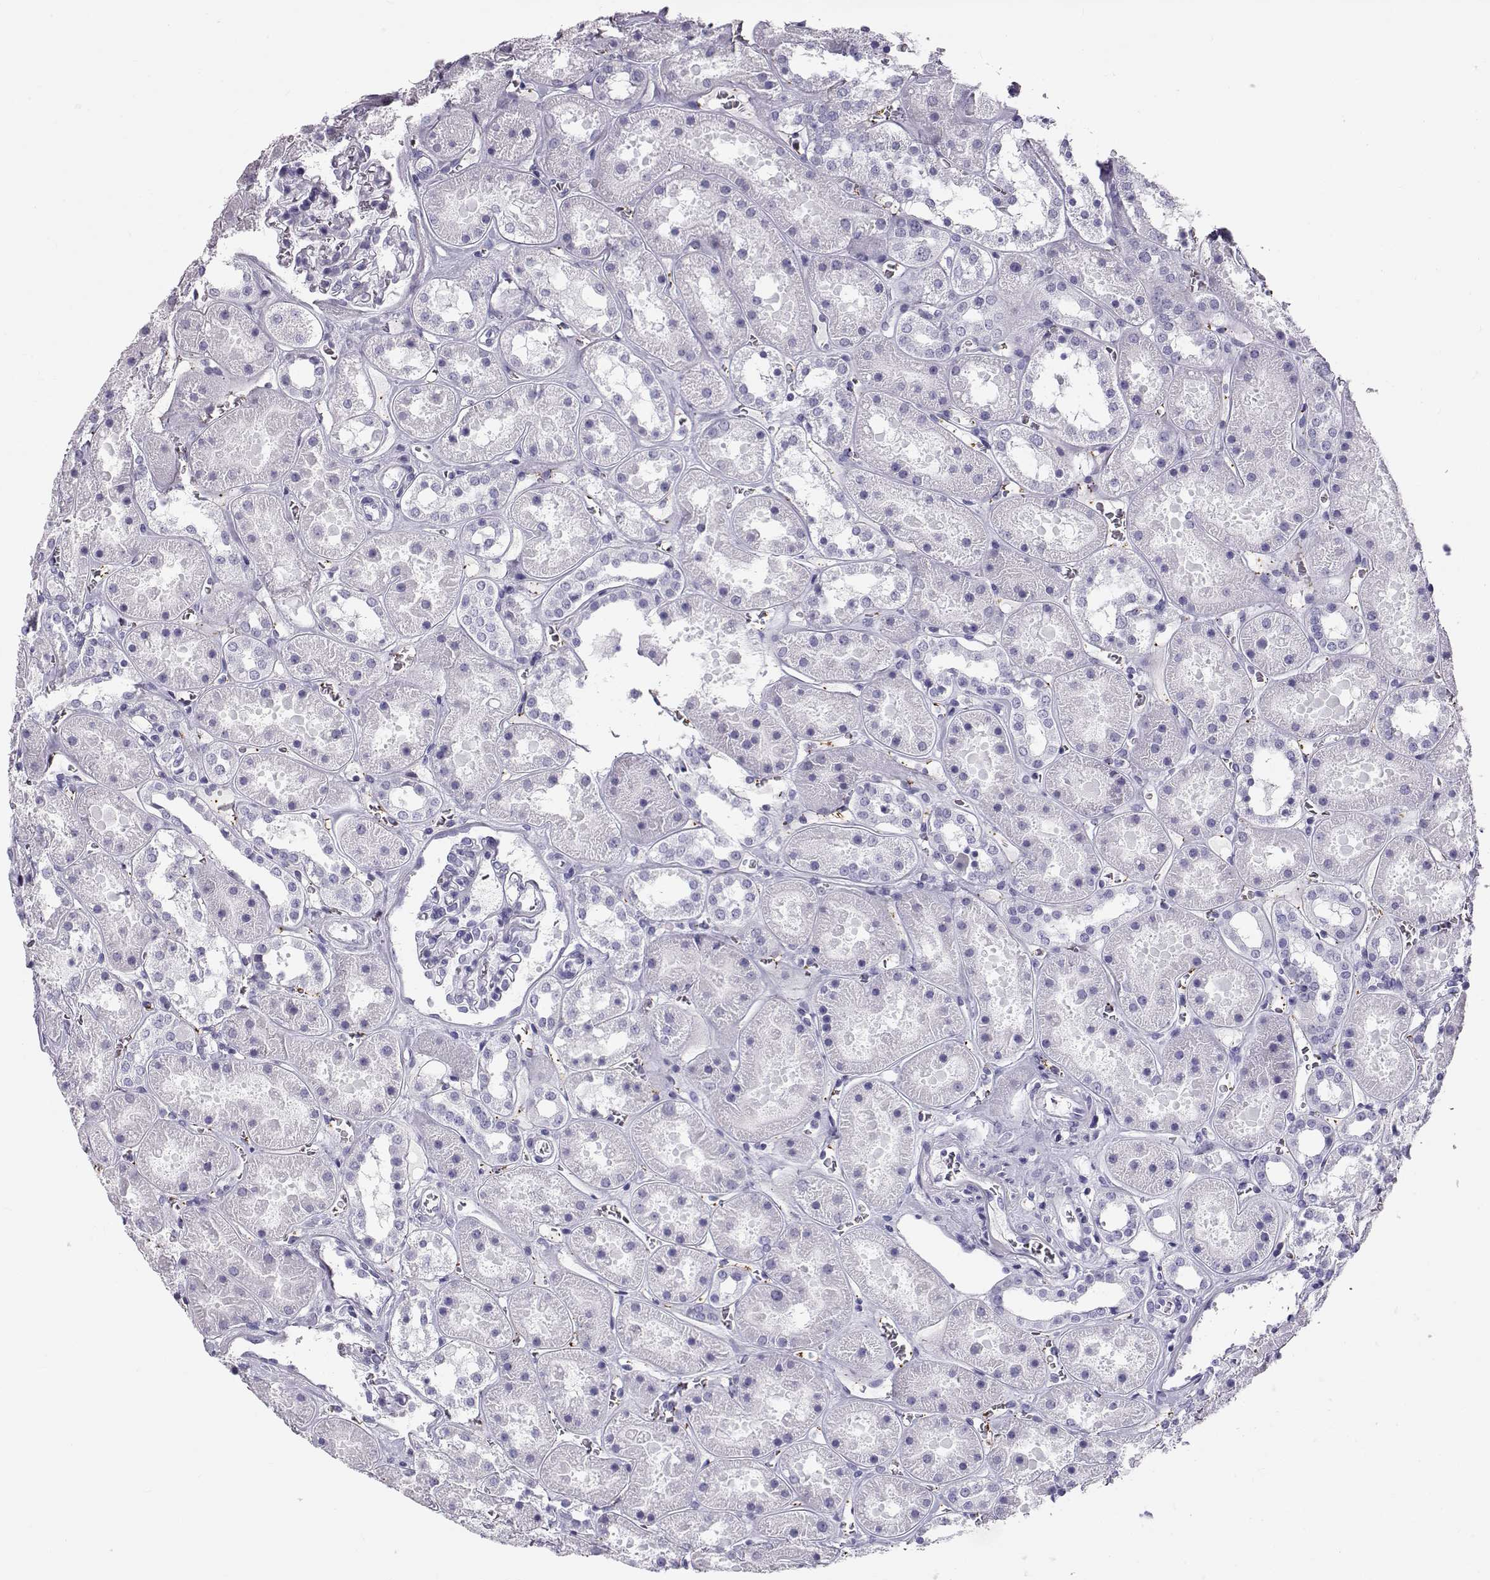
{"staining": {"intensity": "negative", "quantity": "none", "location": "none"}, "tissue": "kidney", "cell_type": "Cells in glomeruli", "image_type": "normal", "snomed": [{"axis": "morphology", "description": "Normal tissue, NOS"}, {"axis": "topography", "description": "Kidney"}], "caption": "Immunohistochemical staining of unremarkable kidney reveals no significant staining in cells in glomeruli. Nuclei are stained in blue.", "gene": "RD3", "patient": {"sex": "female", "age": 41}}